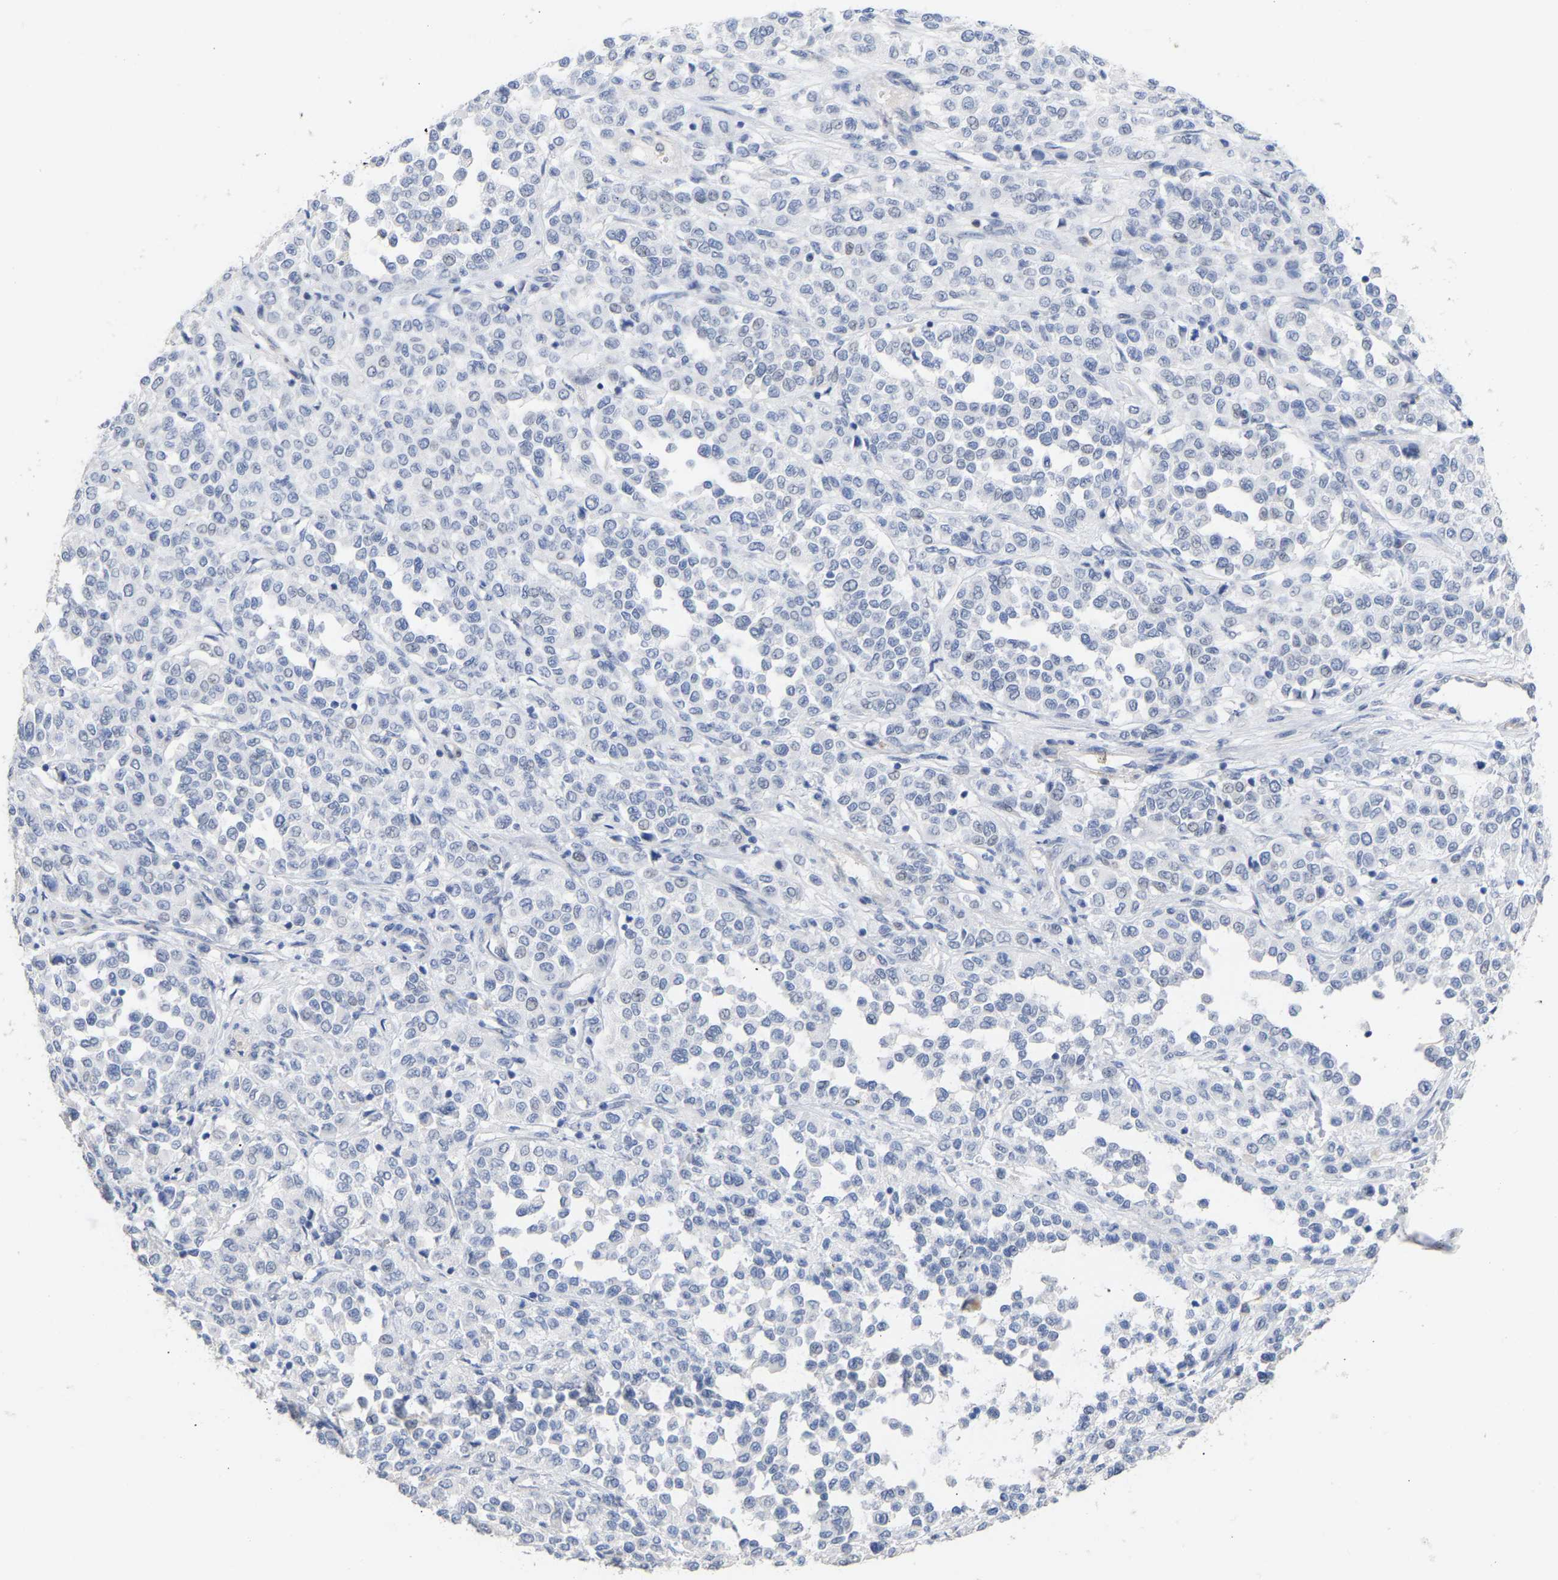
{"staining": {"intensity": "negative", "quantity": "none", "location": "none"}, "tissue": "melanoma", "cell_type": "Tumor cells", "image_type": "cancer", "snomed": [{"axis": "morphology", "description": "Malignant melanoma, Metastatic site"}, {"axis": "topography", "description": "Pancreas"}], "caption": "IHC of human melanoma displays no expression in tumor cells.", "gene": "AMPH", "patient": {"sex": "female", "age": 30}}